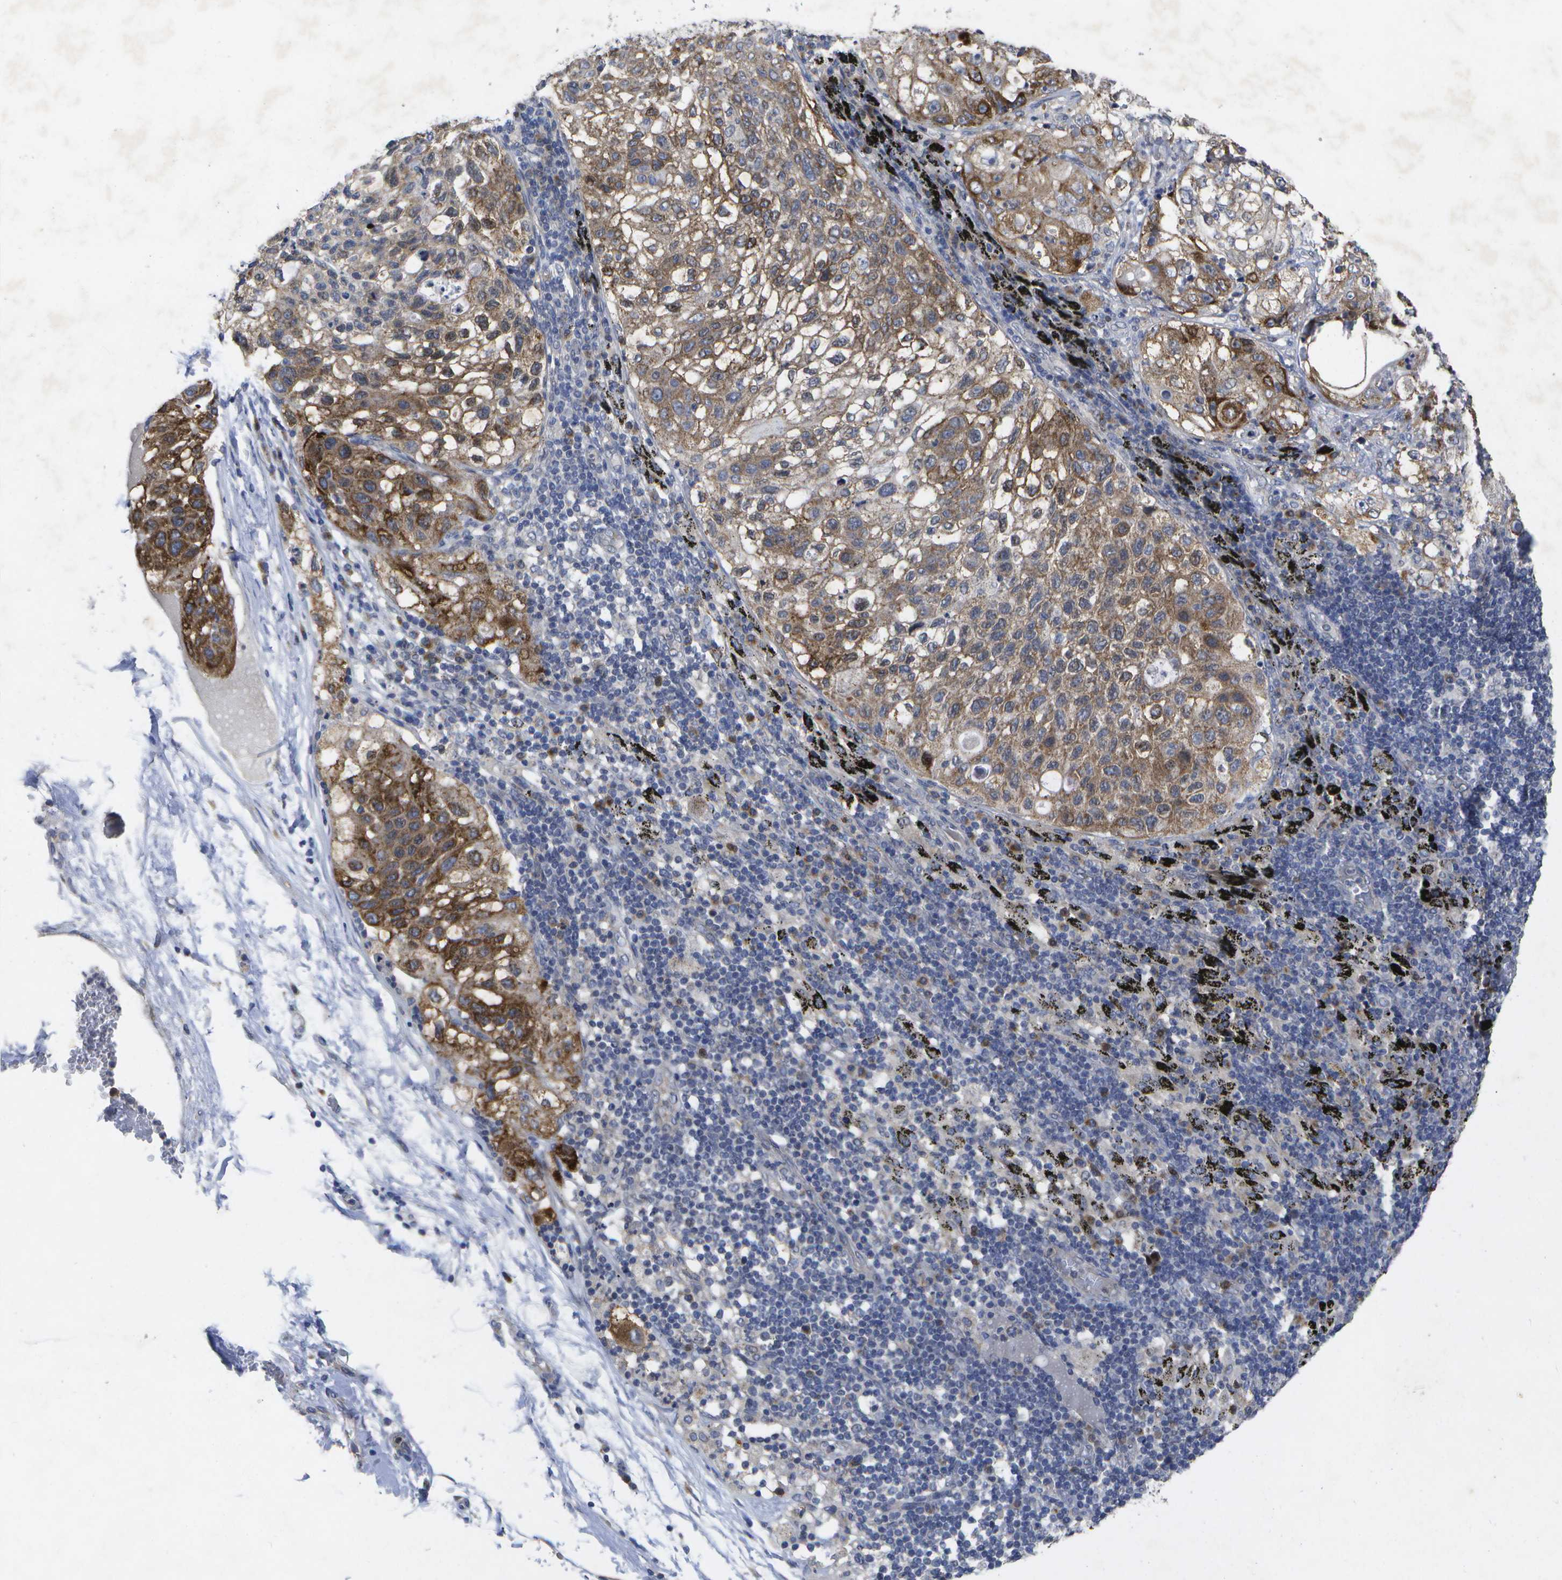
{"staining": {"intensity": "moderate", "quantity": "25%-75%", "location": "cytoplasmic/membranous"}, "tissue": "lung cancer", "cell_type": "Tumor cells", "image_type": "cancer", "snomed": [{"axis": "morphology", "description": "Inflammation, NOS"}, {"axis": "morphology", "description": "Squamous cell carcinoma, NOS"}, {"axis": "topography", "description": "Lymph node"}, {"axis": "topography", "description": "Soft tissue"}, {"axis": "topography", "description": "Lung"}], "caption": "High-magnification brightfield microscopy of squamous cell carcinoma (lung) stained with DAB (brown) and counterstained with hematoxylin (blue). tumor cells exhibit moderate cytoplasmic/membranous positivity is identified in approximately25%-75% of cells.", "gene": "KDELR1", "patient": {"sex": "male", "age": 66}}